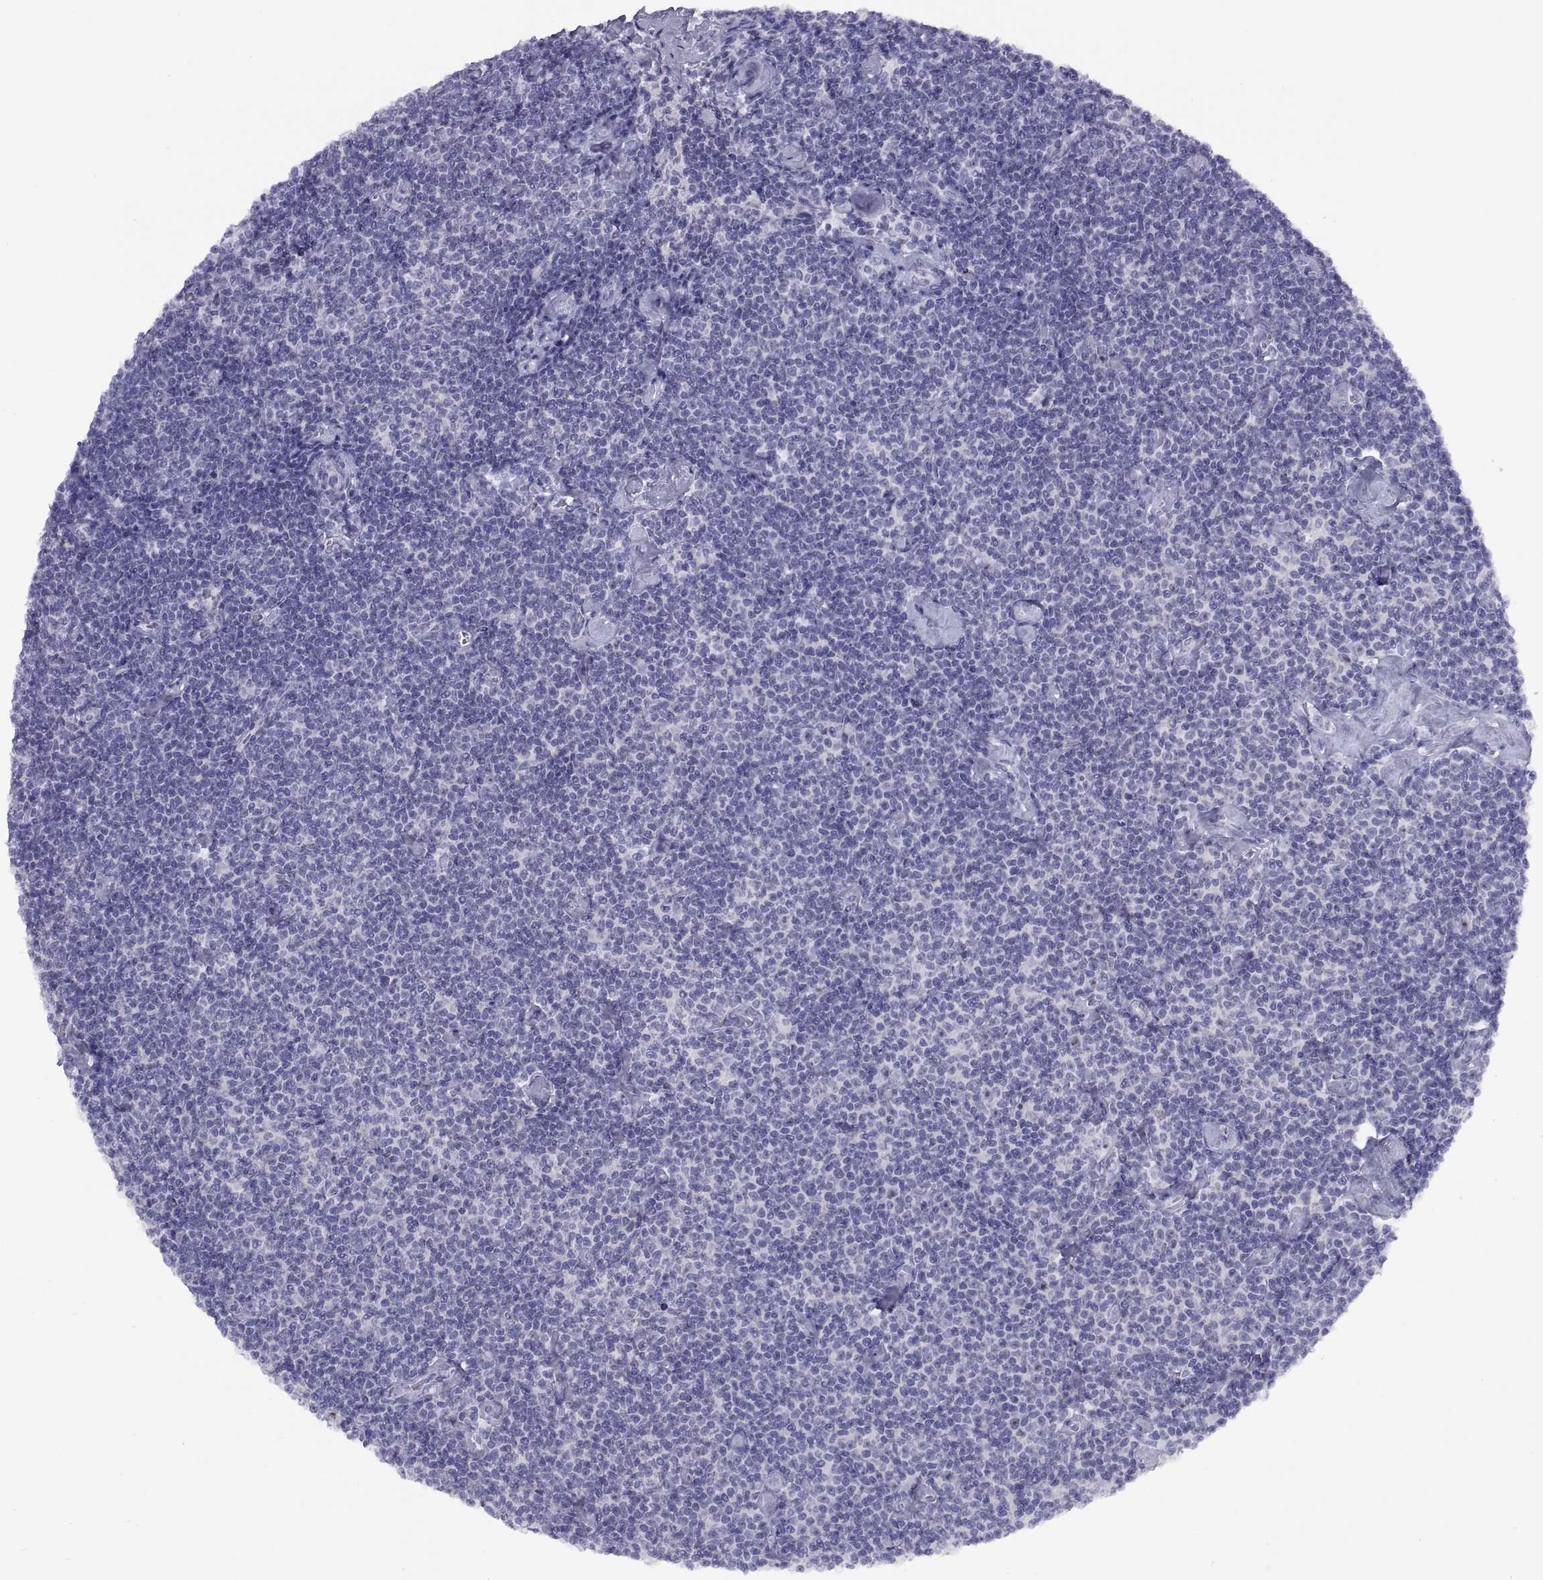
{"staining": {"intensity": "negative", "quantity": "none", "location": "none"}, "tissue": "lymphoma", "cell_type": "Tumor cells", "image_type": "cancer", "snomed": [{"axis": "morphology", "description": "Malignant lymphoma, non-Hodgkin's type, Low grade"}, {"axis": "topography", "description": "Lymph node"}], "caption": "Lymphoma stained for a protein using immunohistochemistry (IHC) exhibits no positivity tumor cells.", "gene": "VSX2", "patient": {"sex": "male", "age": 81}}